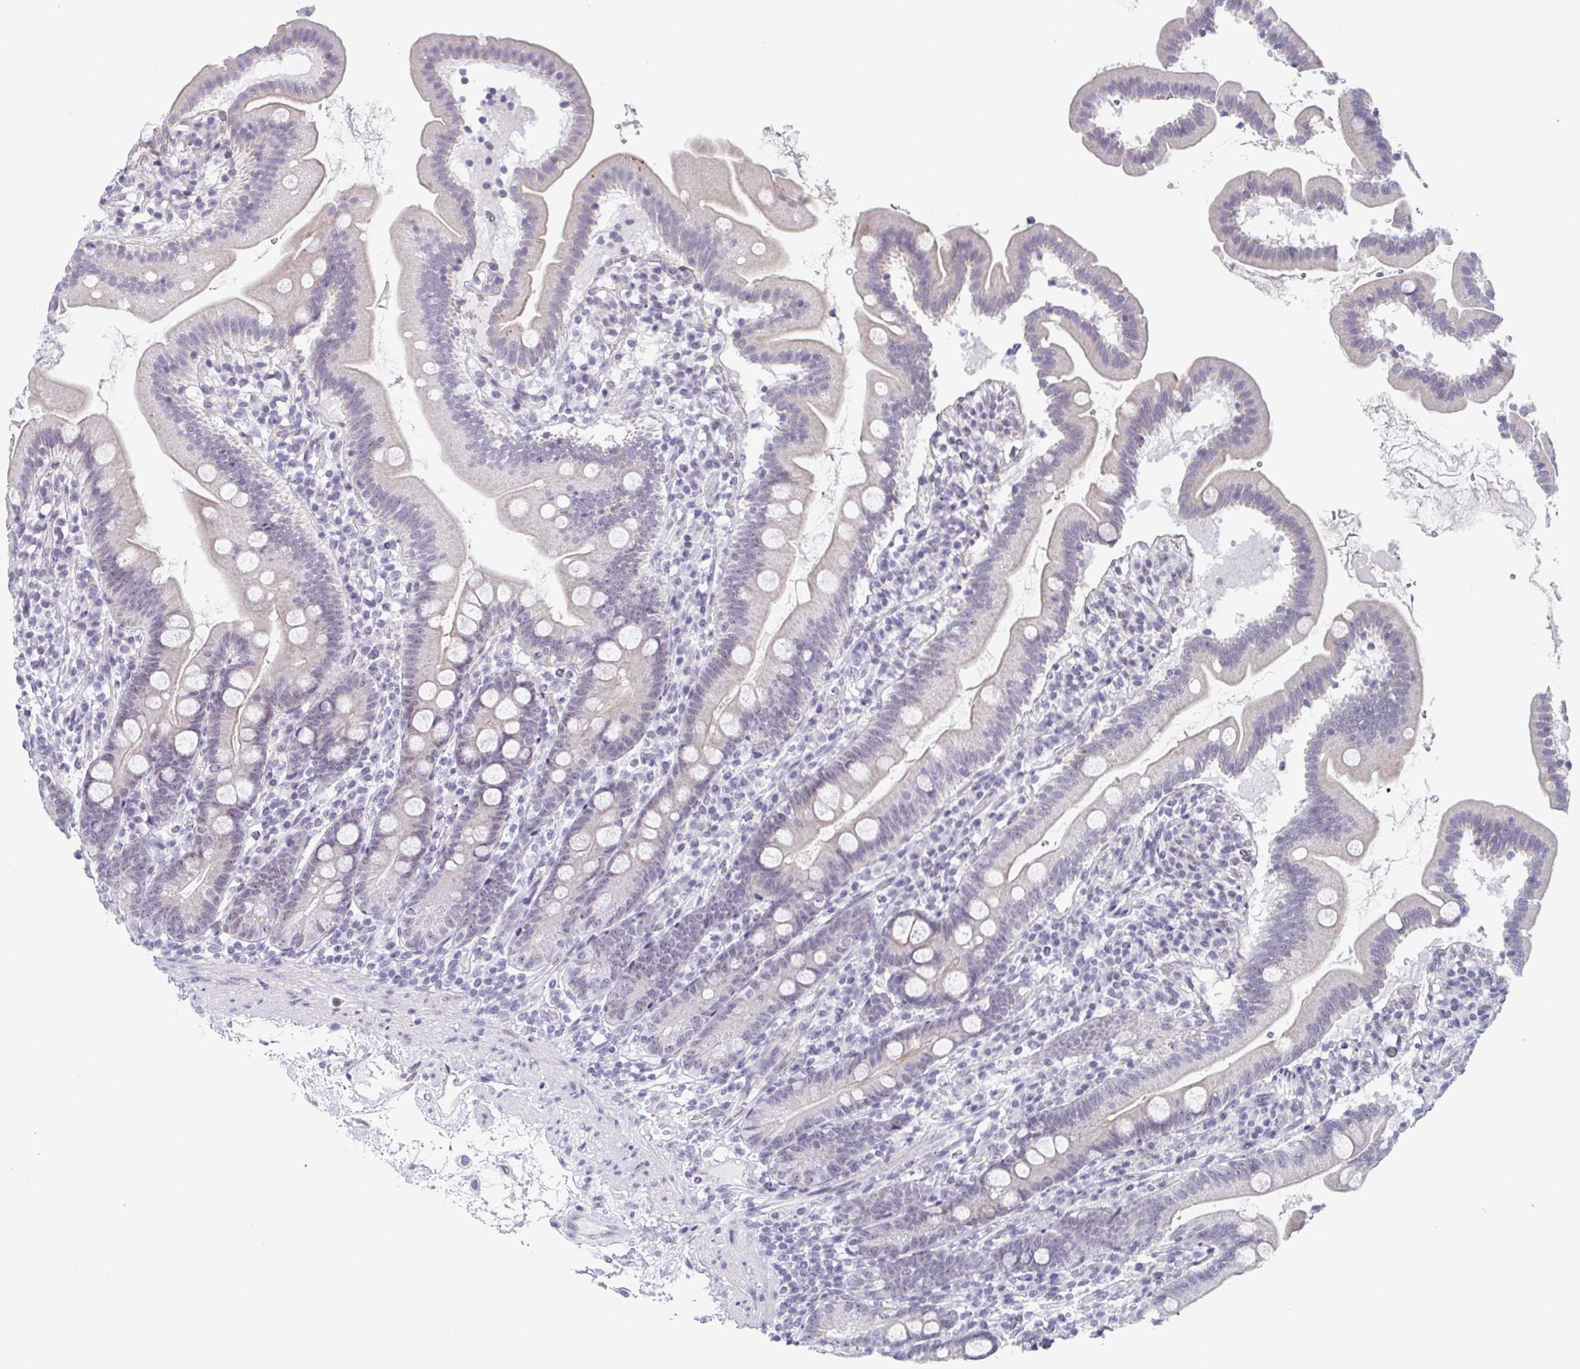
{"staining": {"intensity": "weak", "quantity": "<25%", "location": "cytoplasmic/membranous"}, "tissue": "duodenum", "cell_type": "Glandular cells", "image_type": "normal", "snomed": [{"axis": "morphology", "description": "Normal tissue, NOS"}, {"axis": "topography", "description": "Duodenum"}], "caption": "DAB immunohistochemical staining of normal human duodenum displays no significant staining in glandular cells.", "gene": "EXOSC7", "patient": {"sex": "female", "age": 67}}